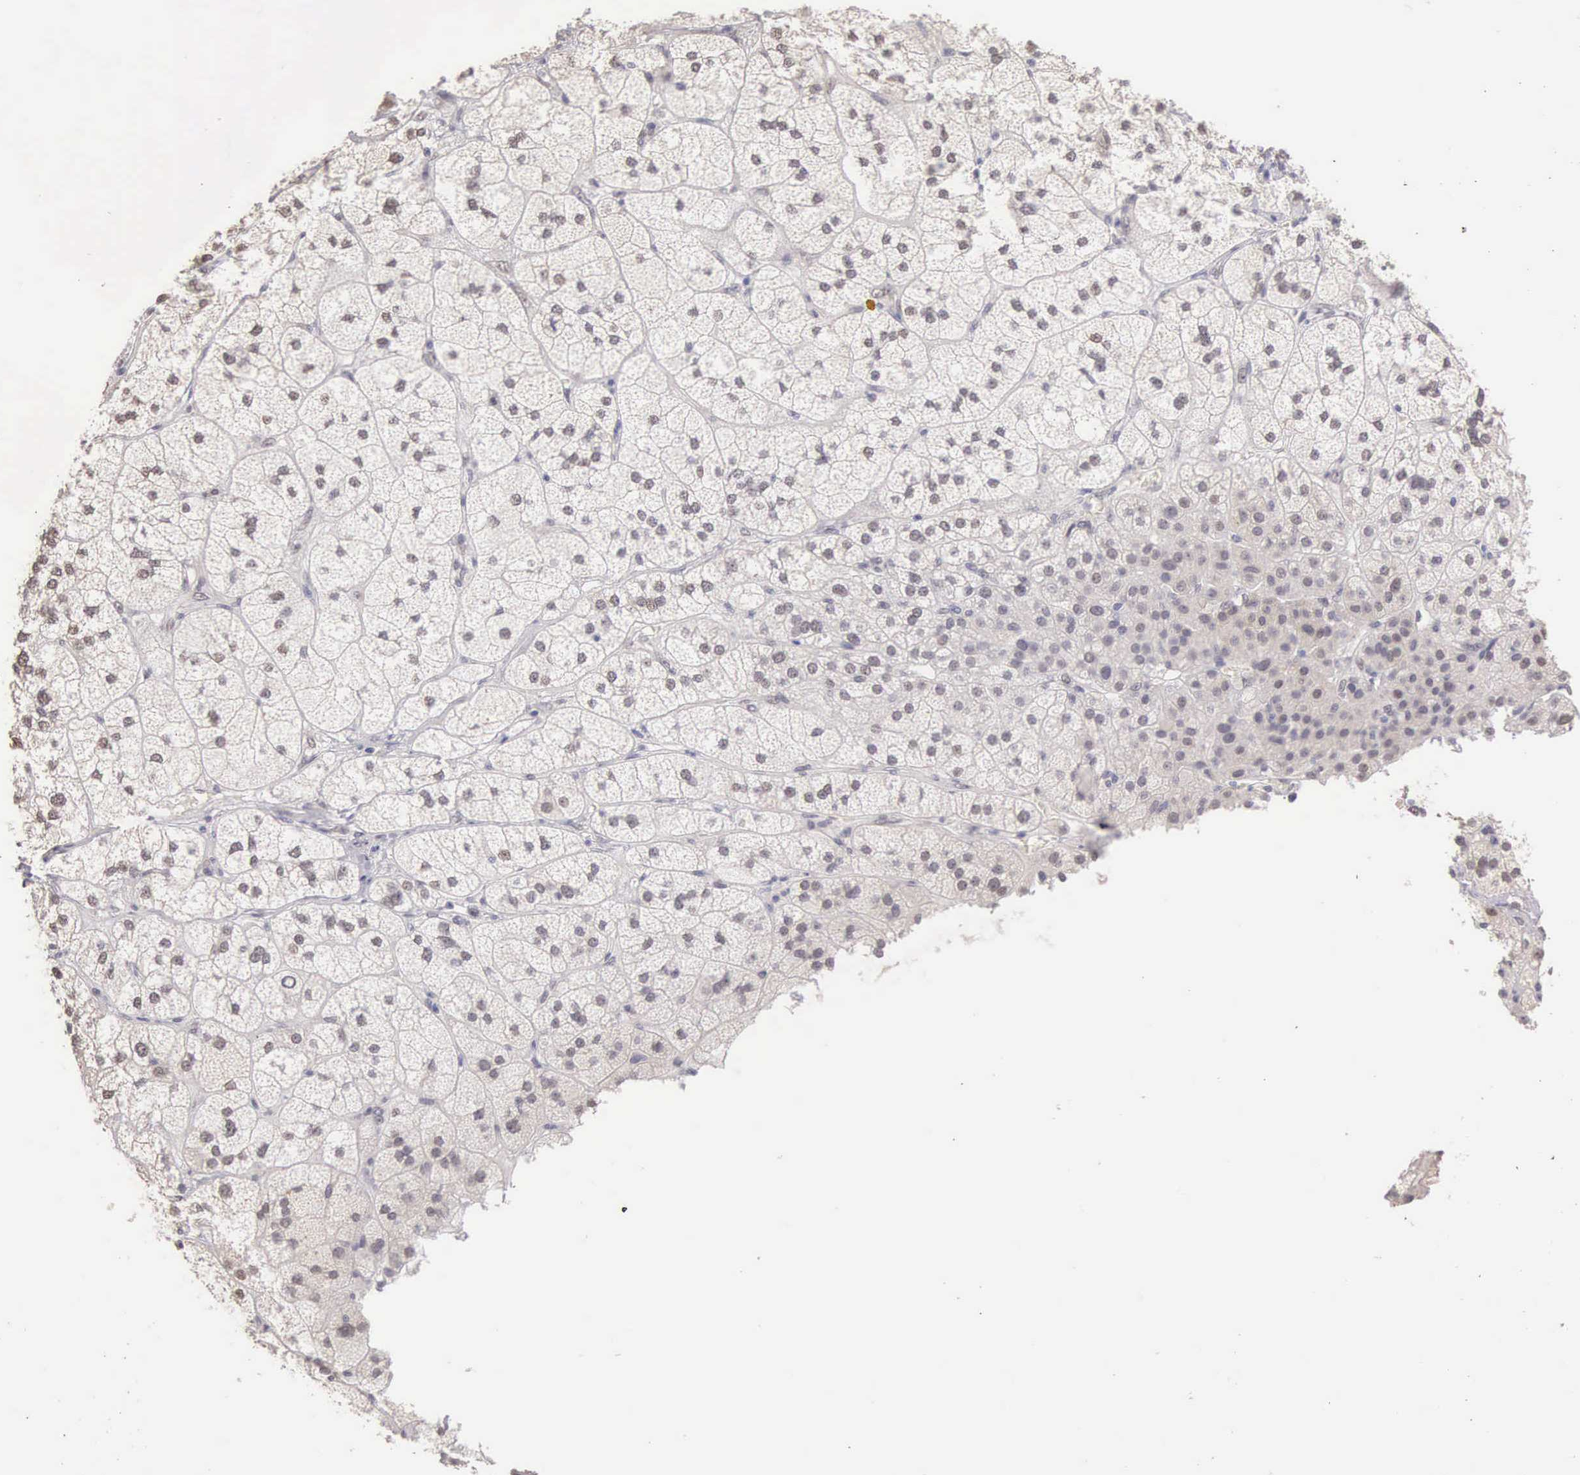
{"staining": {"intensity": "weak", "quantity": "<25%", "location": "nuclear"}, "tissue": "adrenal gland", "cell_type": "Glandular cells", "image_type": "normal", "snomed": [{"axis": "morphology", "description": "Normal tissue, NOS"}, {"axis": "topography", "description": "Adrenal gland"}], "caption": "The IHC micrograph has no significant expression in glandular cells of adrenal gland.", "gene": "HMGXB4", "patient": {"sex": "female", "age": 60}}